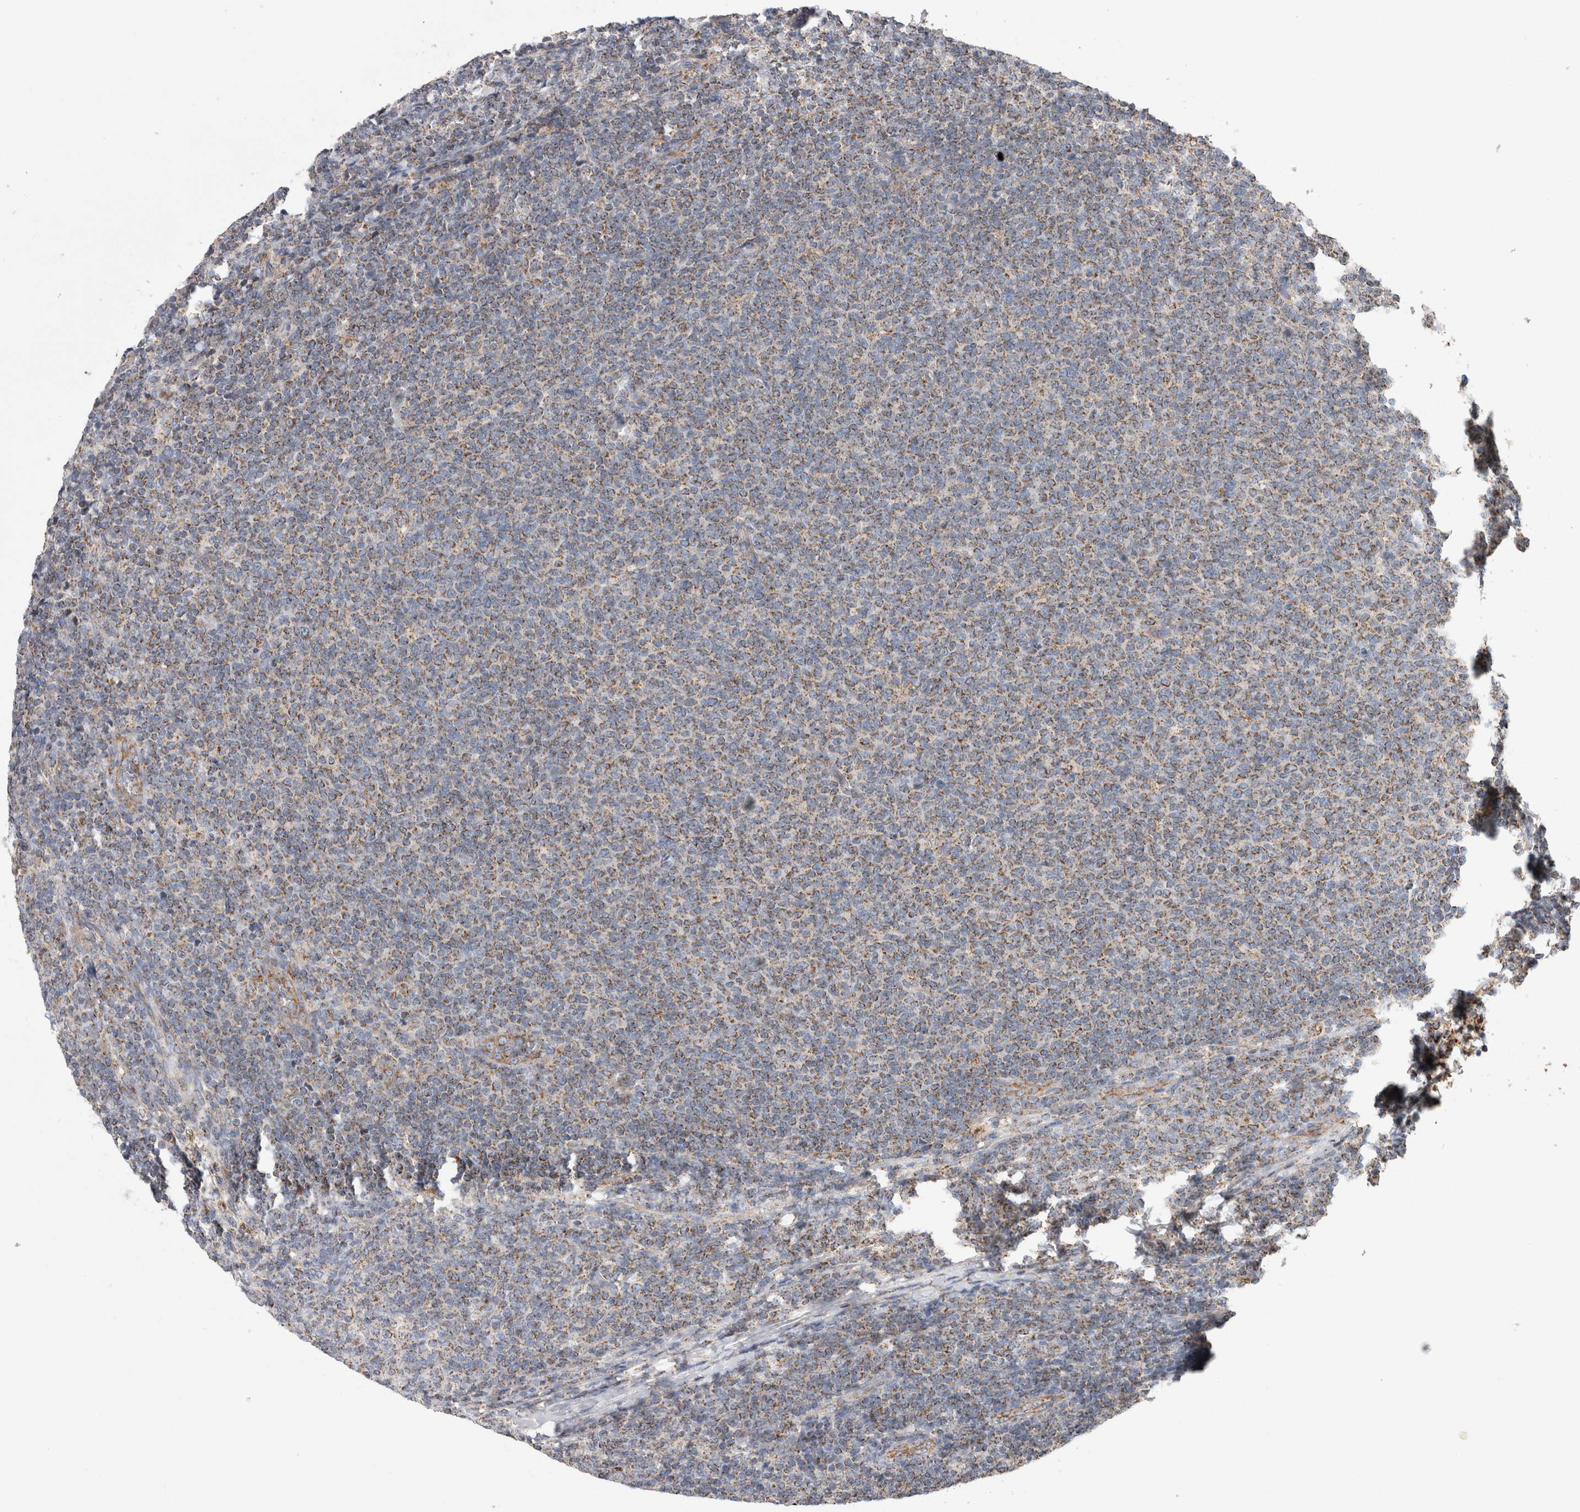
{"staining": {"intensity": "weak", "quantity": ">75%", "location": "cytoplasmic/membranous"}, "tissue": "lymphoma", "cell_type": "Tumor cells", "image_type": "cancer", "snomed": [{"axis": "morphology", "description": "Malignant lymphoma, non-Hodgkin's type, Low grade"}, {"axis": "topography", "description": "Lymph node"}], "caption": "Weak cytoplasmic/membranous protein expression is seen in approximately >75% of tumor cells in low-grade malignant lymphoma, non-Hodgkin's type. (IHC, brightfield microscopy, high magnification).", "gene": "IARS2", "patient": {"sex": "male", "age": 66}}